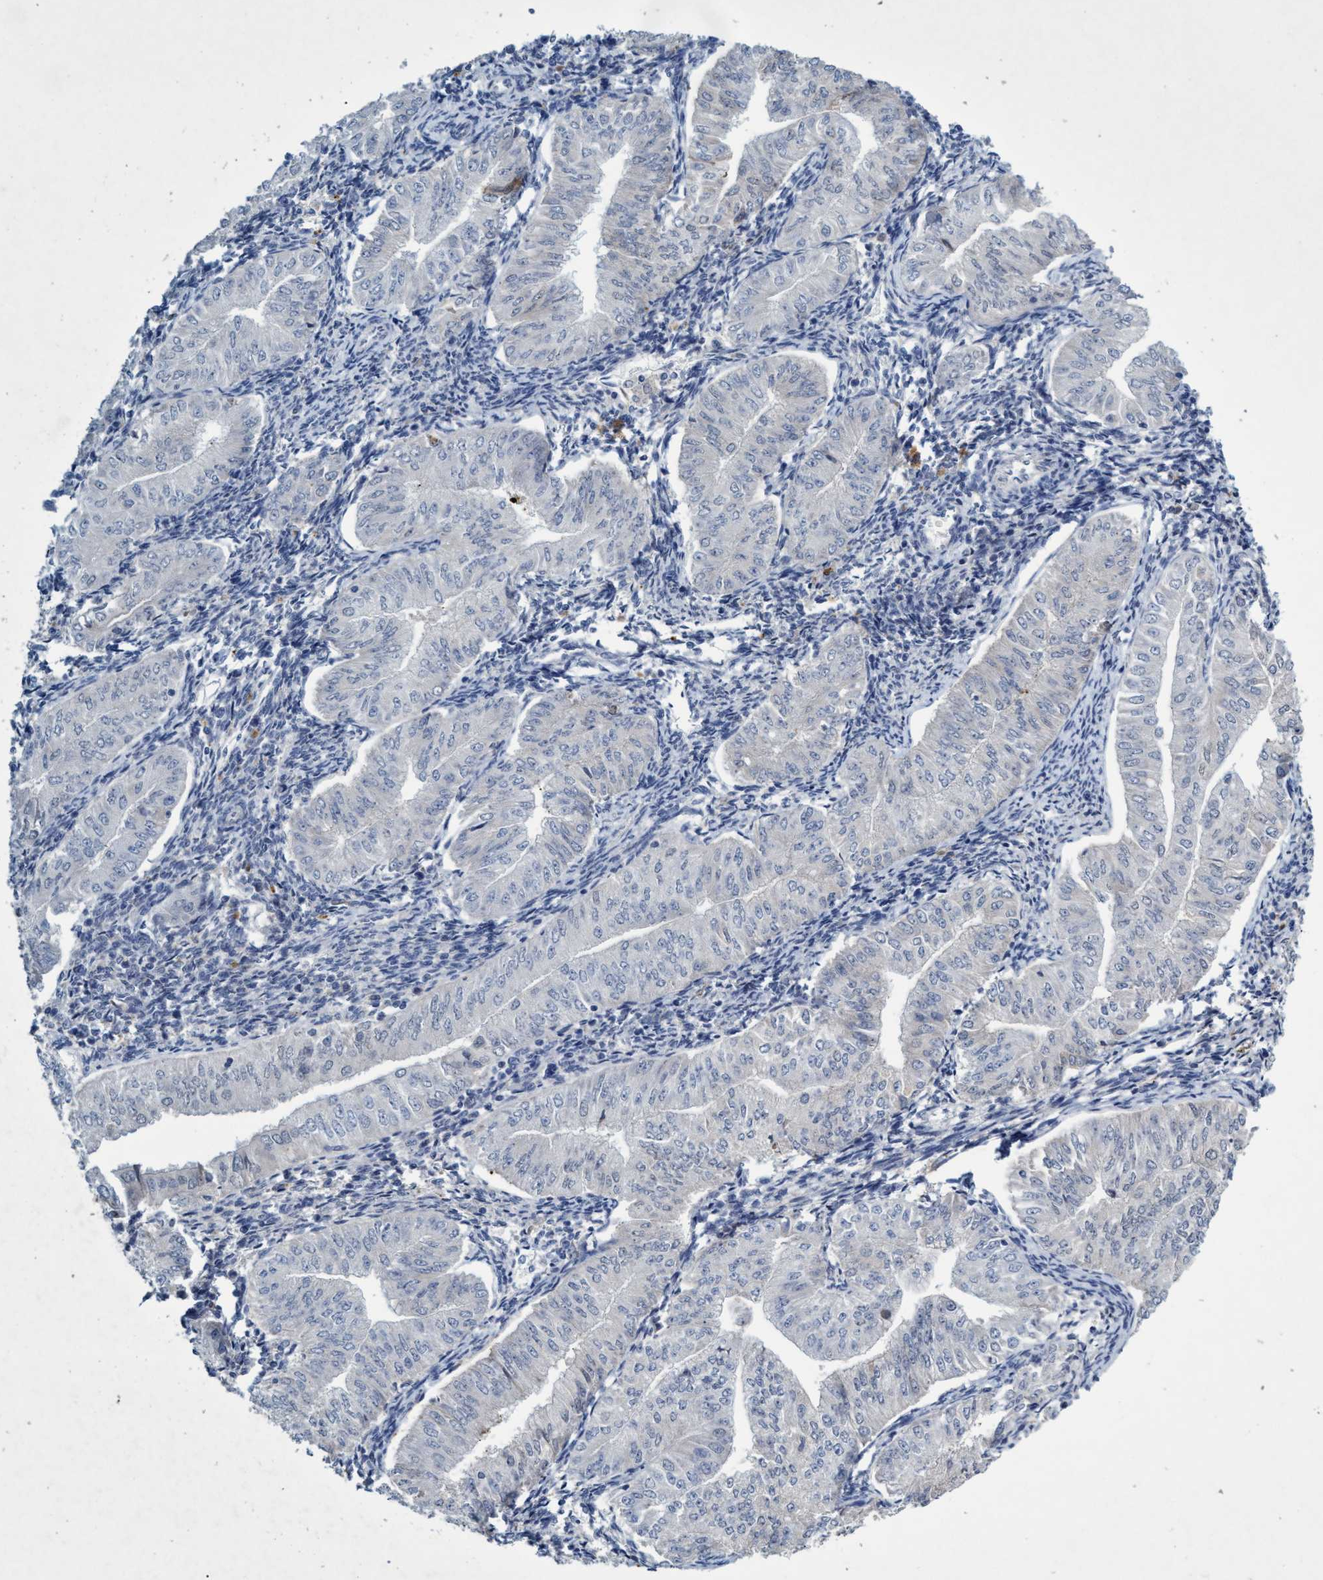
{"staining": {"intensity": "negative", "quantity": "none", "location": "none"}, "tissue": "endometrial cancer", "cell_type": "Tumor cells", "image_type": "cancer", "snomed": [{"axis": "morphology", "description": "Normal tissue, NOS"}, {"axis": "morphology", "description": "Adenocarcinoma, NOS"}, {"axis": "topography", "description": "Endometrium"}], "caption": "Immunohistochemistry of human adenocarcinoma (endometrial) demonstrates no positivity in tumor cells. (Stains: DAB (3,3'-diaminobenzidine) IHC with hematoxylin counter stain, Microscopy: brightfield microscopy at high magnification).", "gene": "RNF208", "patient": {"sex": "female", "age": 53}}